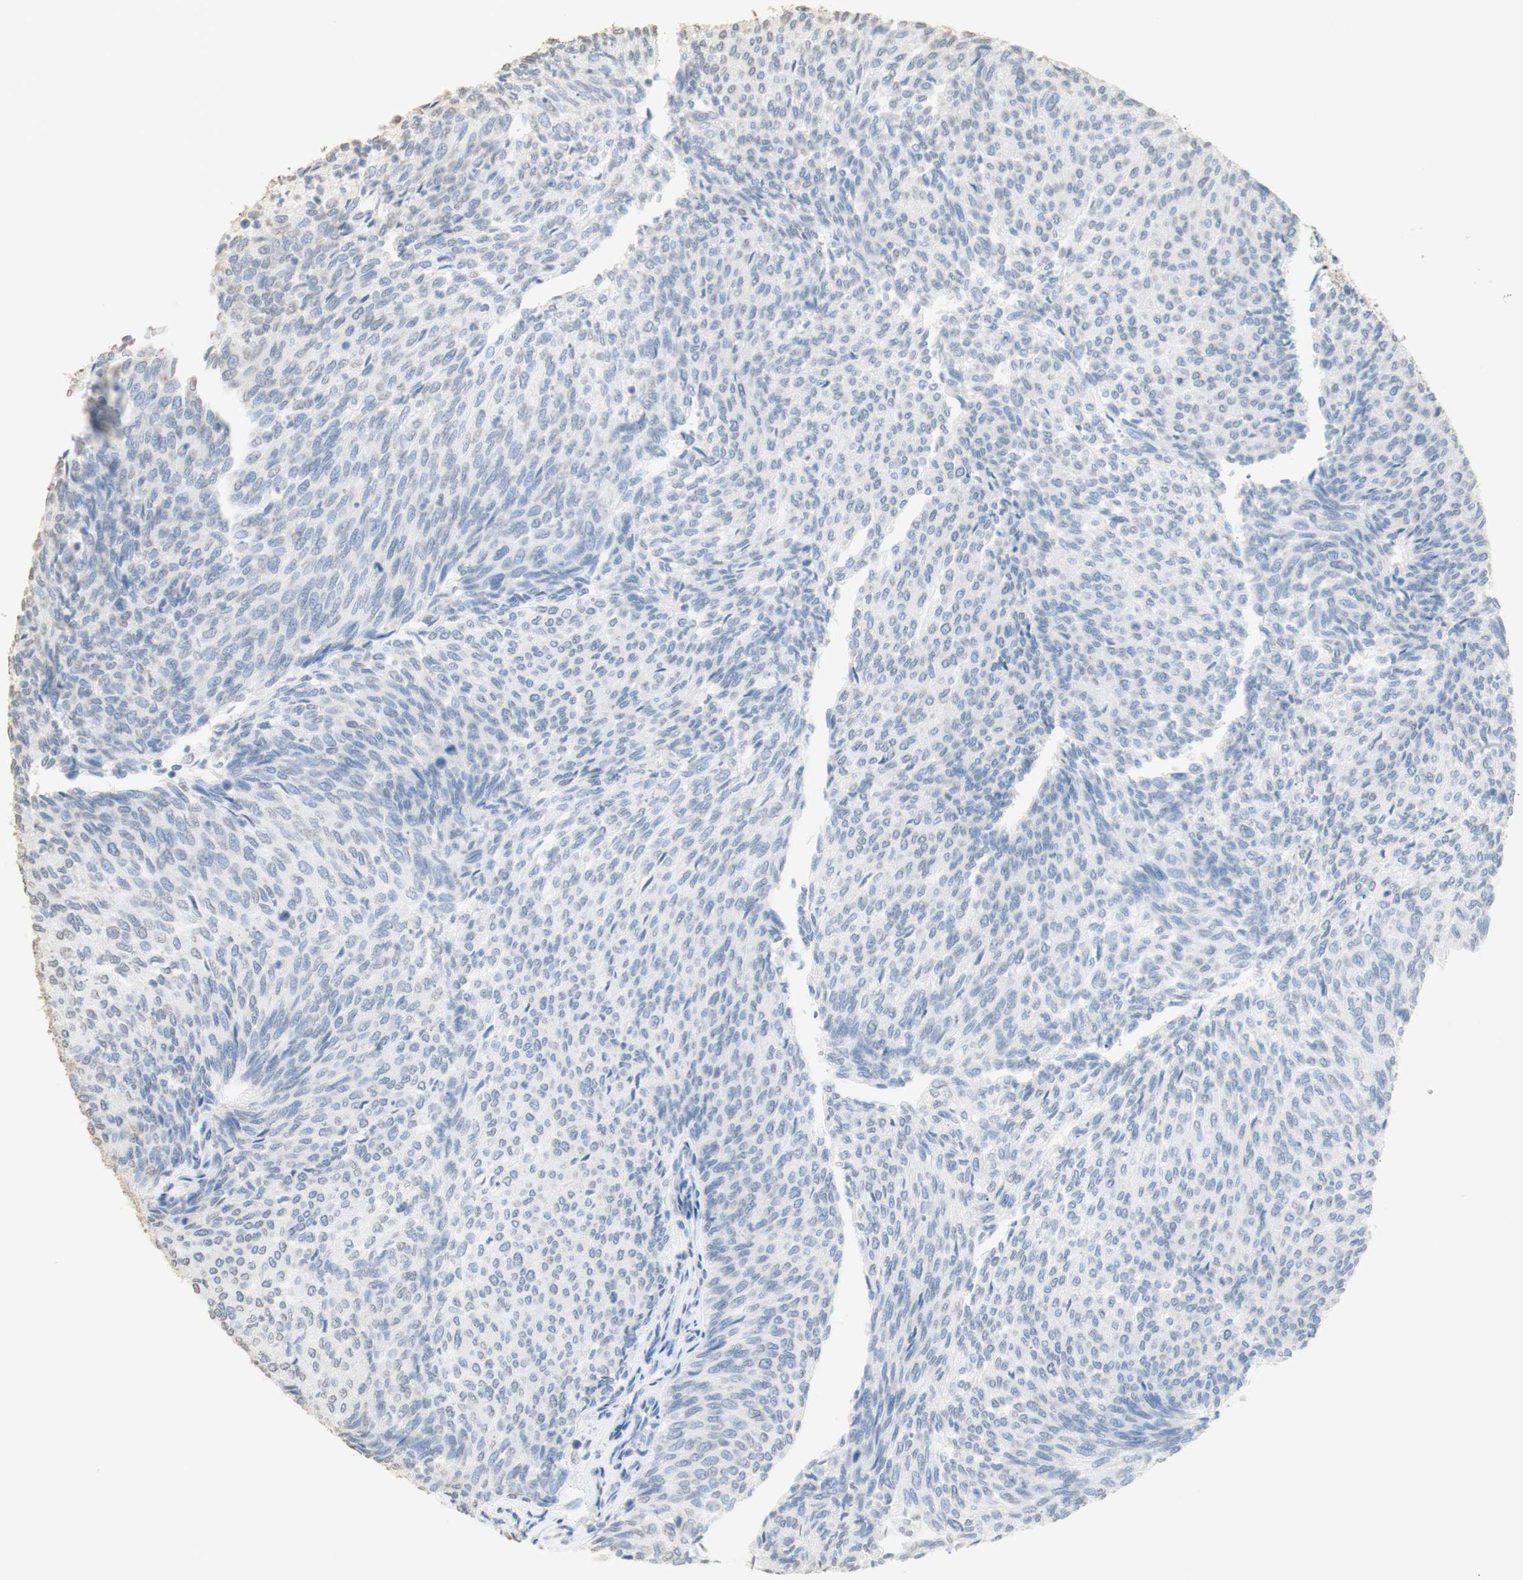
{"staining": {"intensity": "negative", "quantity": "none", "location": "none"}, "tissue": "urothelial cancer", "cell_type": "Tumor cells", "image_type": "cancer", "snomed": [{"axis": "morphology", "description": "Urothelial carcinoma, Low grade"}, {"axis": "topography", "description": "Urinary bladder"}], "caption": "High power microscopy image of an IHC histopathology image of urothelial cancer, revealing no significant positivity in tumor cells.", "gene": "L1CAM", "patient": {"sex": "female", "age": 79}}